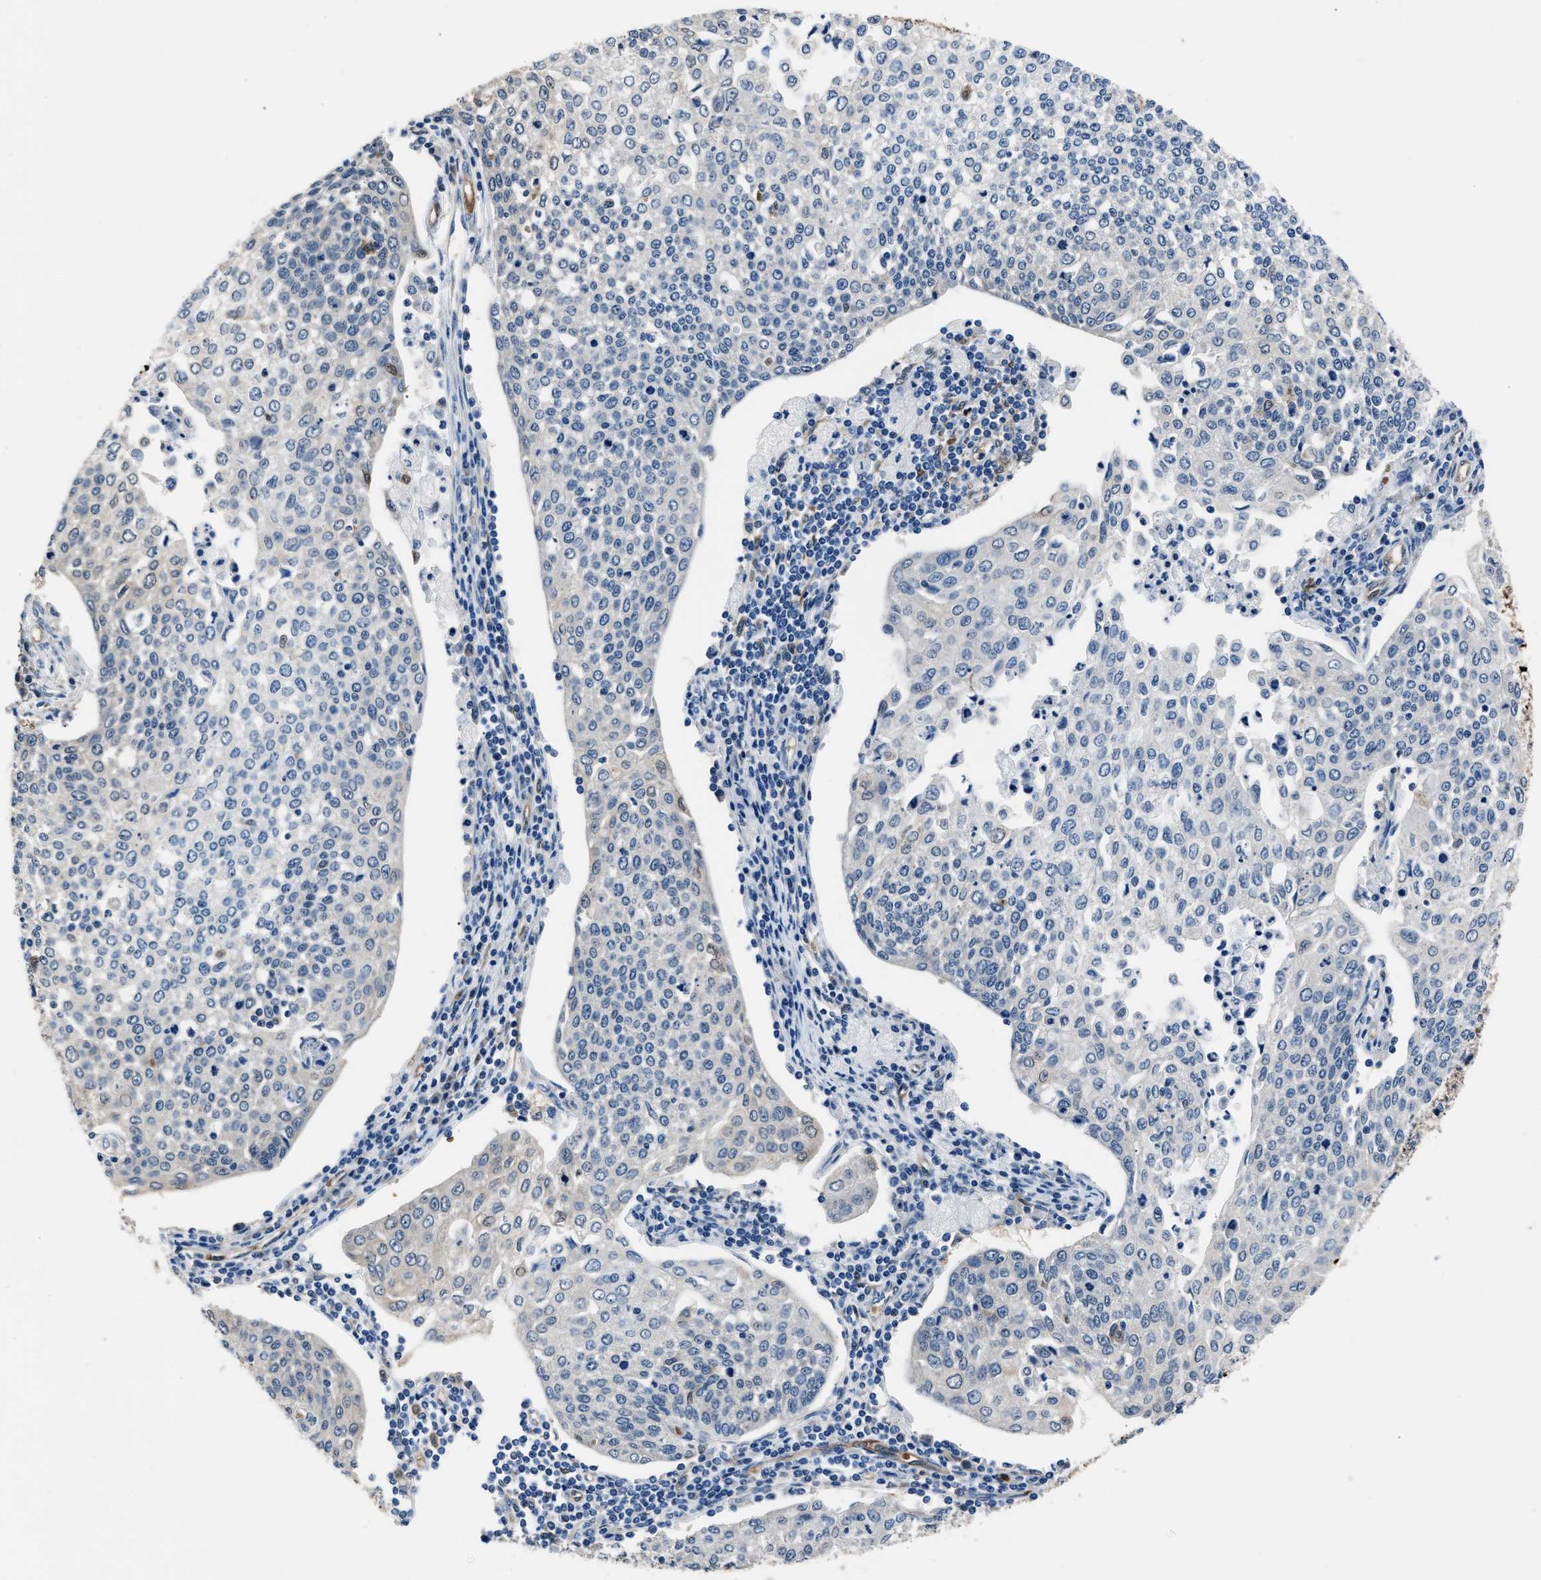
{"staining": {"intensity": "negative", "quantity": "none", "location": "none"}, "tissue": "cervical cancer", "cell_type": "Tumor cells", "image_type": "cancer", "snomed": [{"axis": "morphology", "description": "Squamous cell carcinoma, NOS"}, {"axis": "topography", "description": "Cervix"}], "caption": "A histopathology image of cervical cancer (squamous cell carcinoma) stained for a protein reveals no brown staining in tumor cells. (Stains: DAB (3,3'-diaminobenzidine) immunohistochemistry (IHC) with hematoxylin counter stain, Microscopy: brightfield microscopy at high magnification).", "gene": "PPA1", "patient": {"sex": "female", "age": 34}}